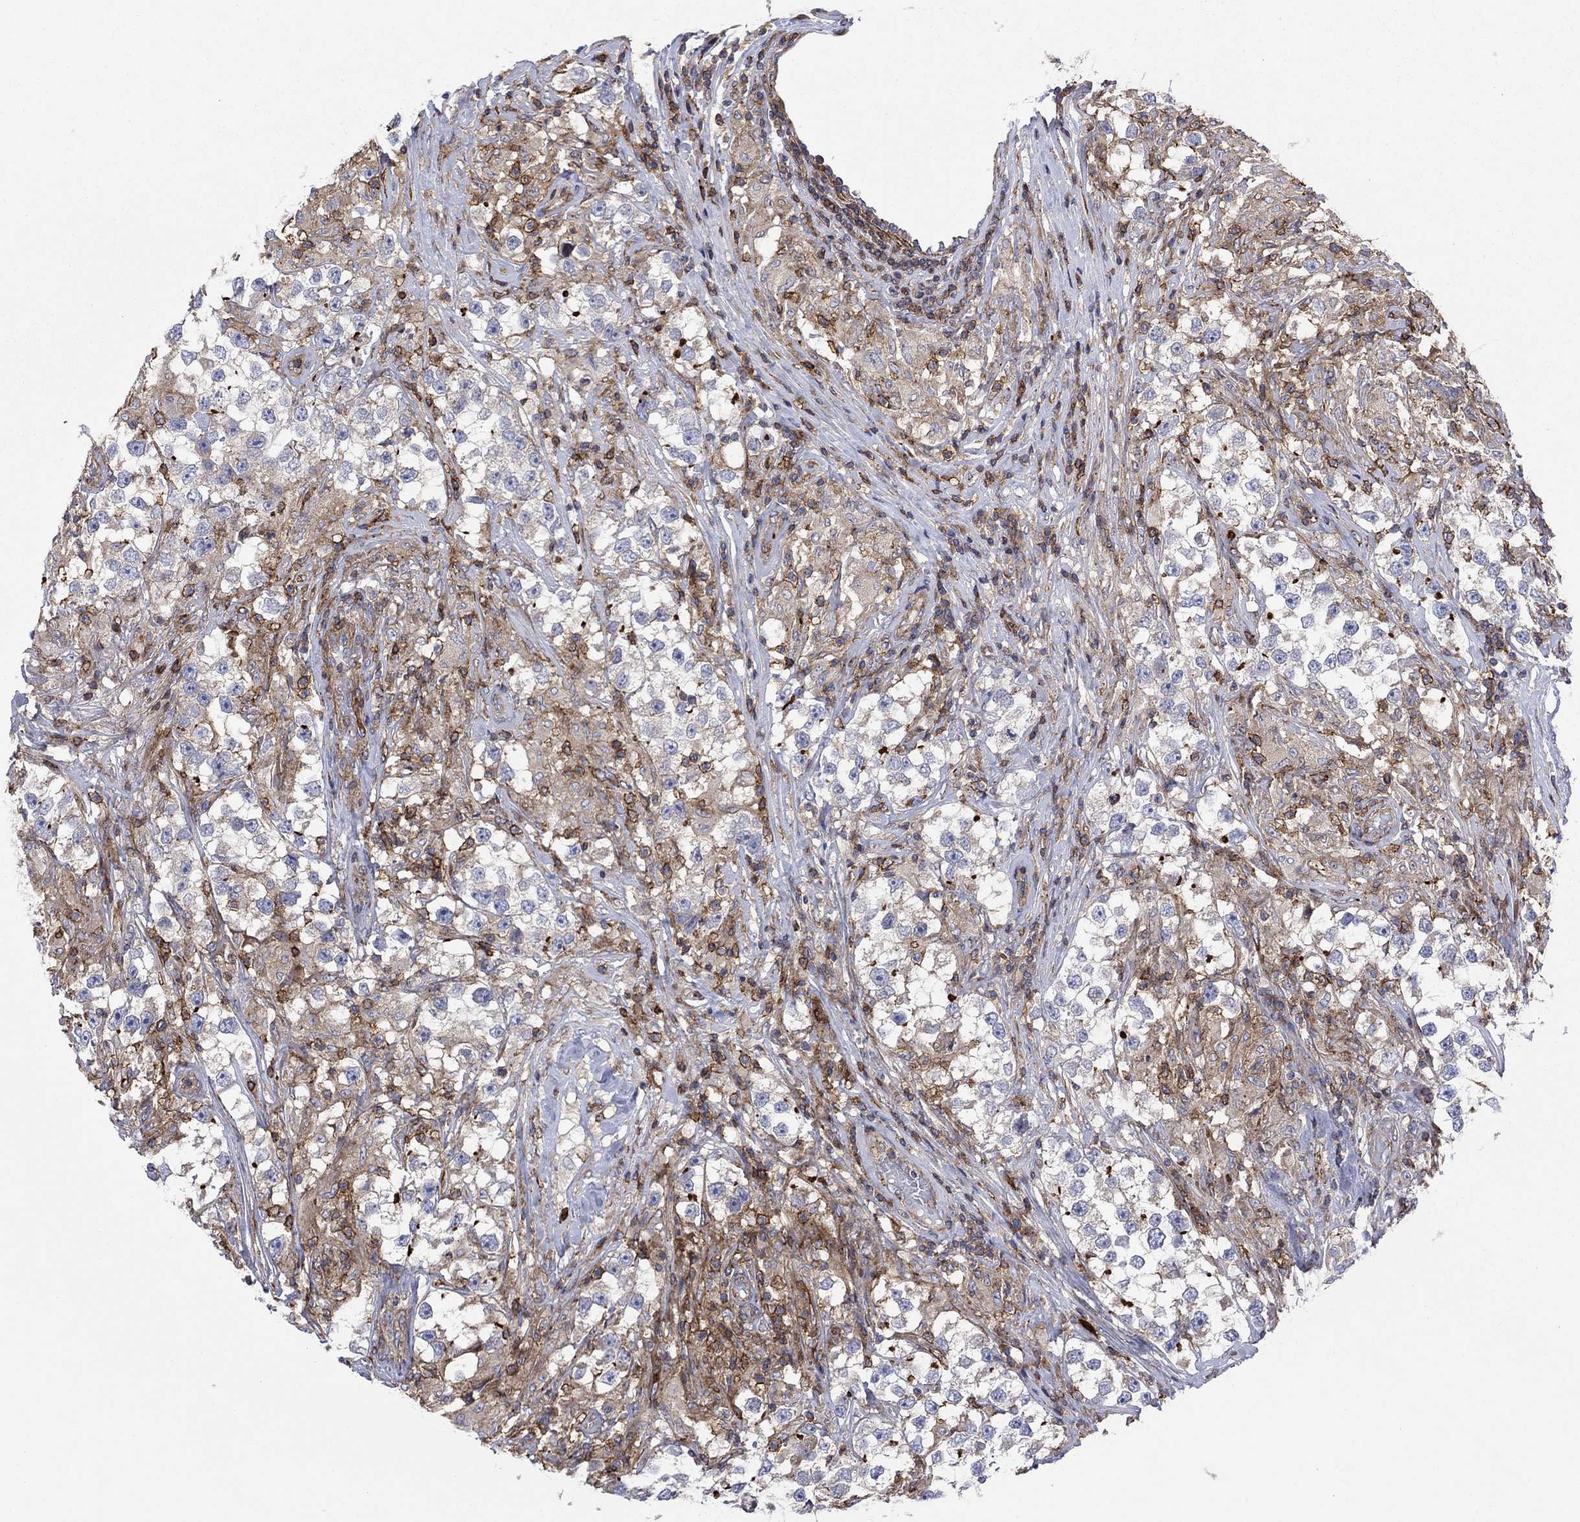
{"staining": {"intensity": "strong", "quantity": "<25%", "location": "cytoplasmic/membranous"}, "tissue": "testis cancer", "cell_type": "Tumor cells", "image_type": "cancer", "snomed": [{"axis": "morphology", "description": "Seminoma, NOS"}, {"axis": "topography", "description": "Testis"}], "caption": "A brown stain highlights strong cytoplasmic/membranous expression of a protein in human testis cancer tumor cells.", "gene": "PAG1", "patient": {"sex": "male", "age": 46}}